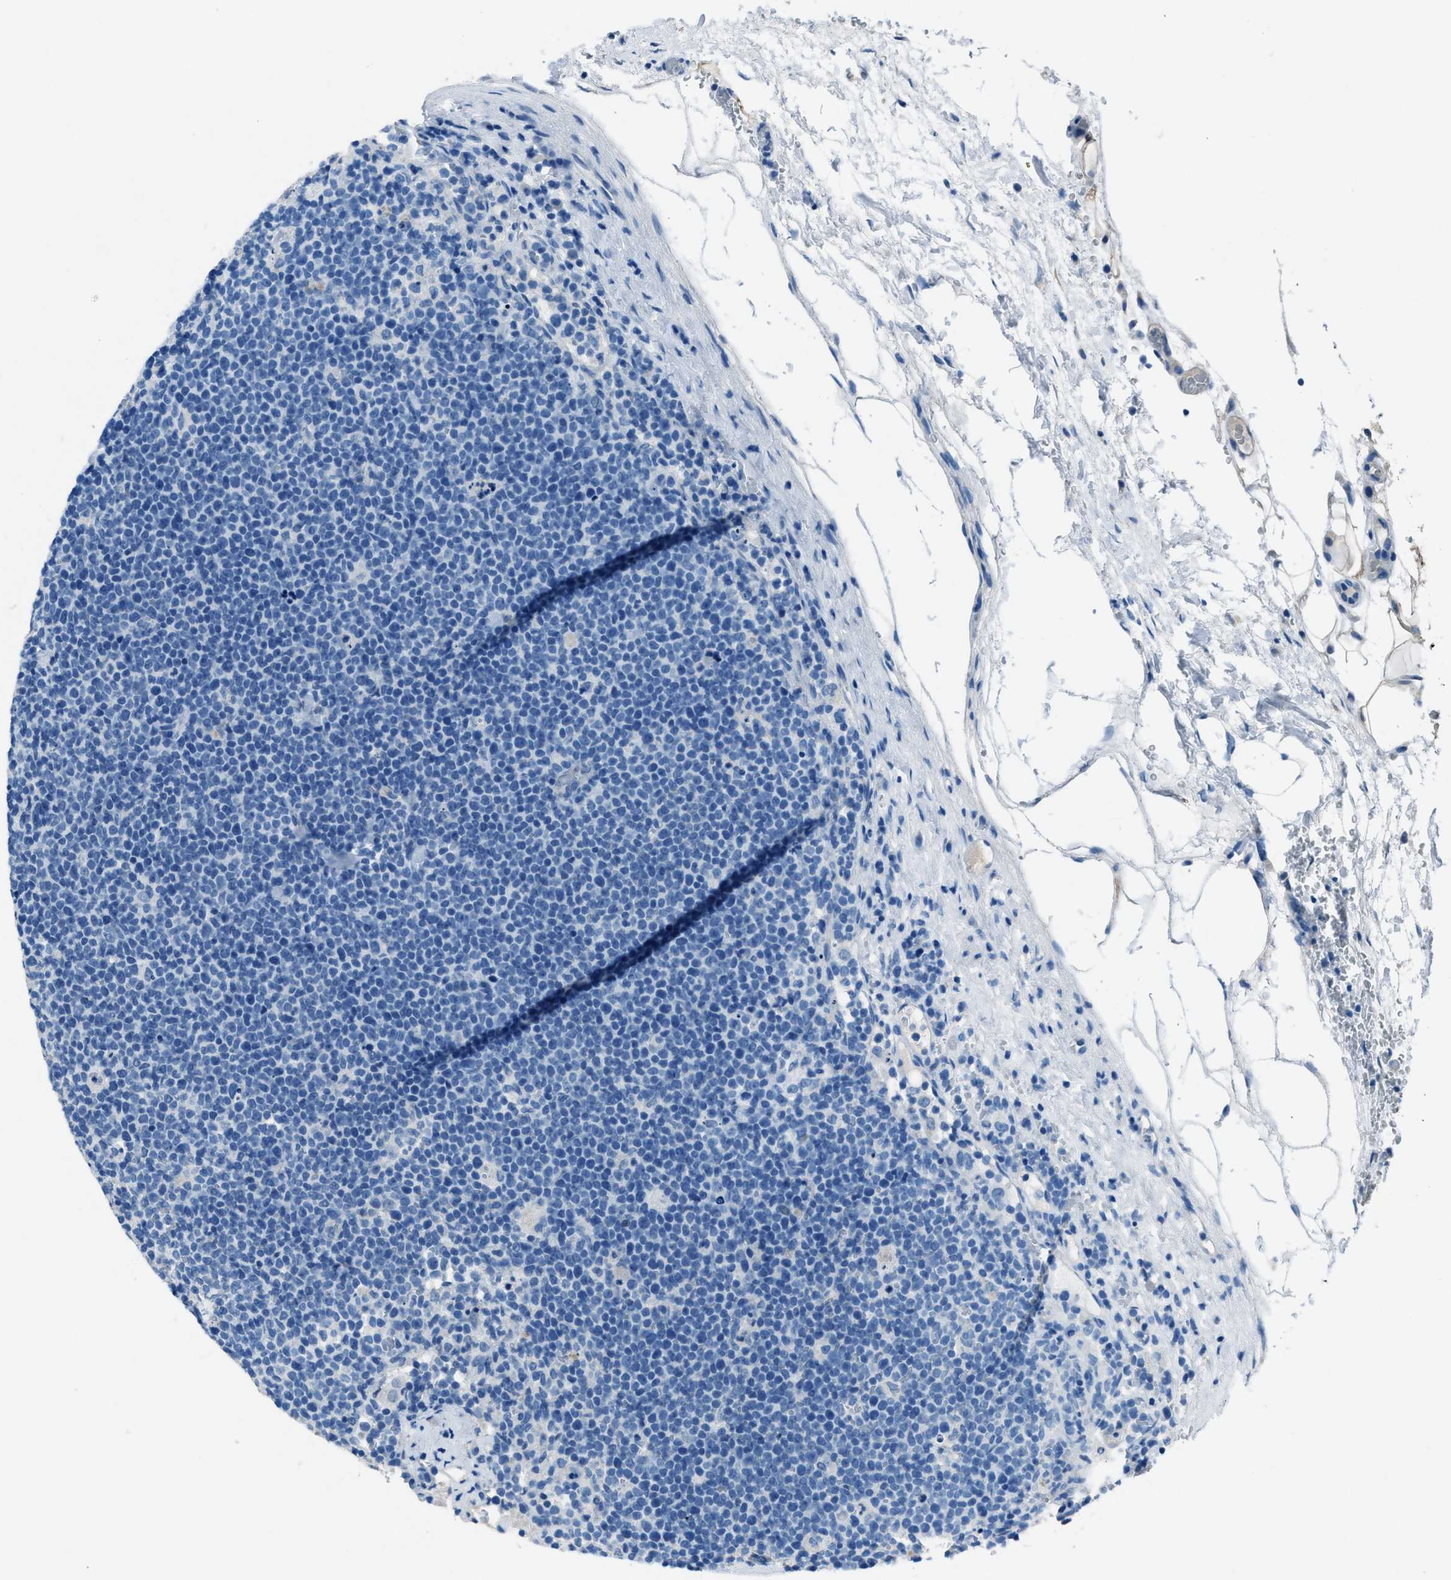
{"staining": {"intensity": "negative", "quantity": "none", "location": "none"}, "tissue": "lymphoma", "cell_type": "Tumor cells", "image_type": "cancer", "snomed": [{"axis": "morphology", "description": "Malignant lymphoma, non-Hodgkin's type, High grade"}, {"axis": "topography", "description": "Lymph node"}], "caption": "Immunohistochemistry histopathology image of neoplastic tissue: lymphoma stained with DAB shows no significant protein positivity in tumor cells. The staining was performed using DAB to visualize the protein expression in brown, while the nuclei were stained in blue with hematoxylin (Magnification: 20x).", "gene": "AMACR", "patient": {"sex": "male", "age": 61}}